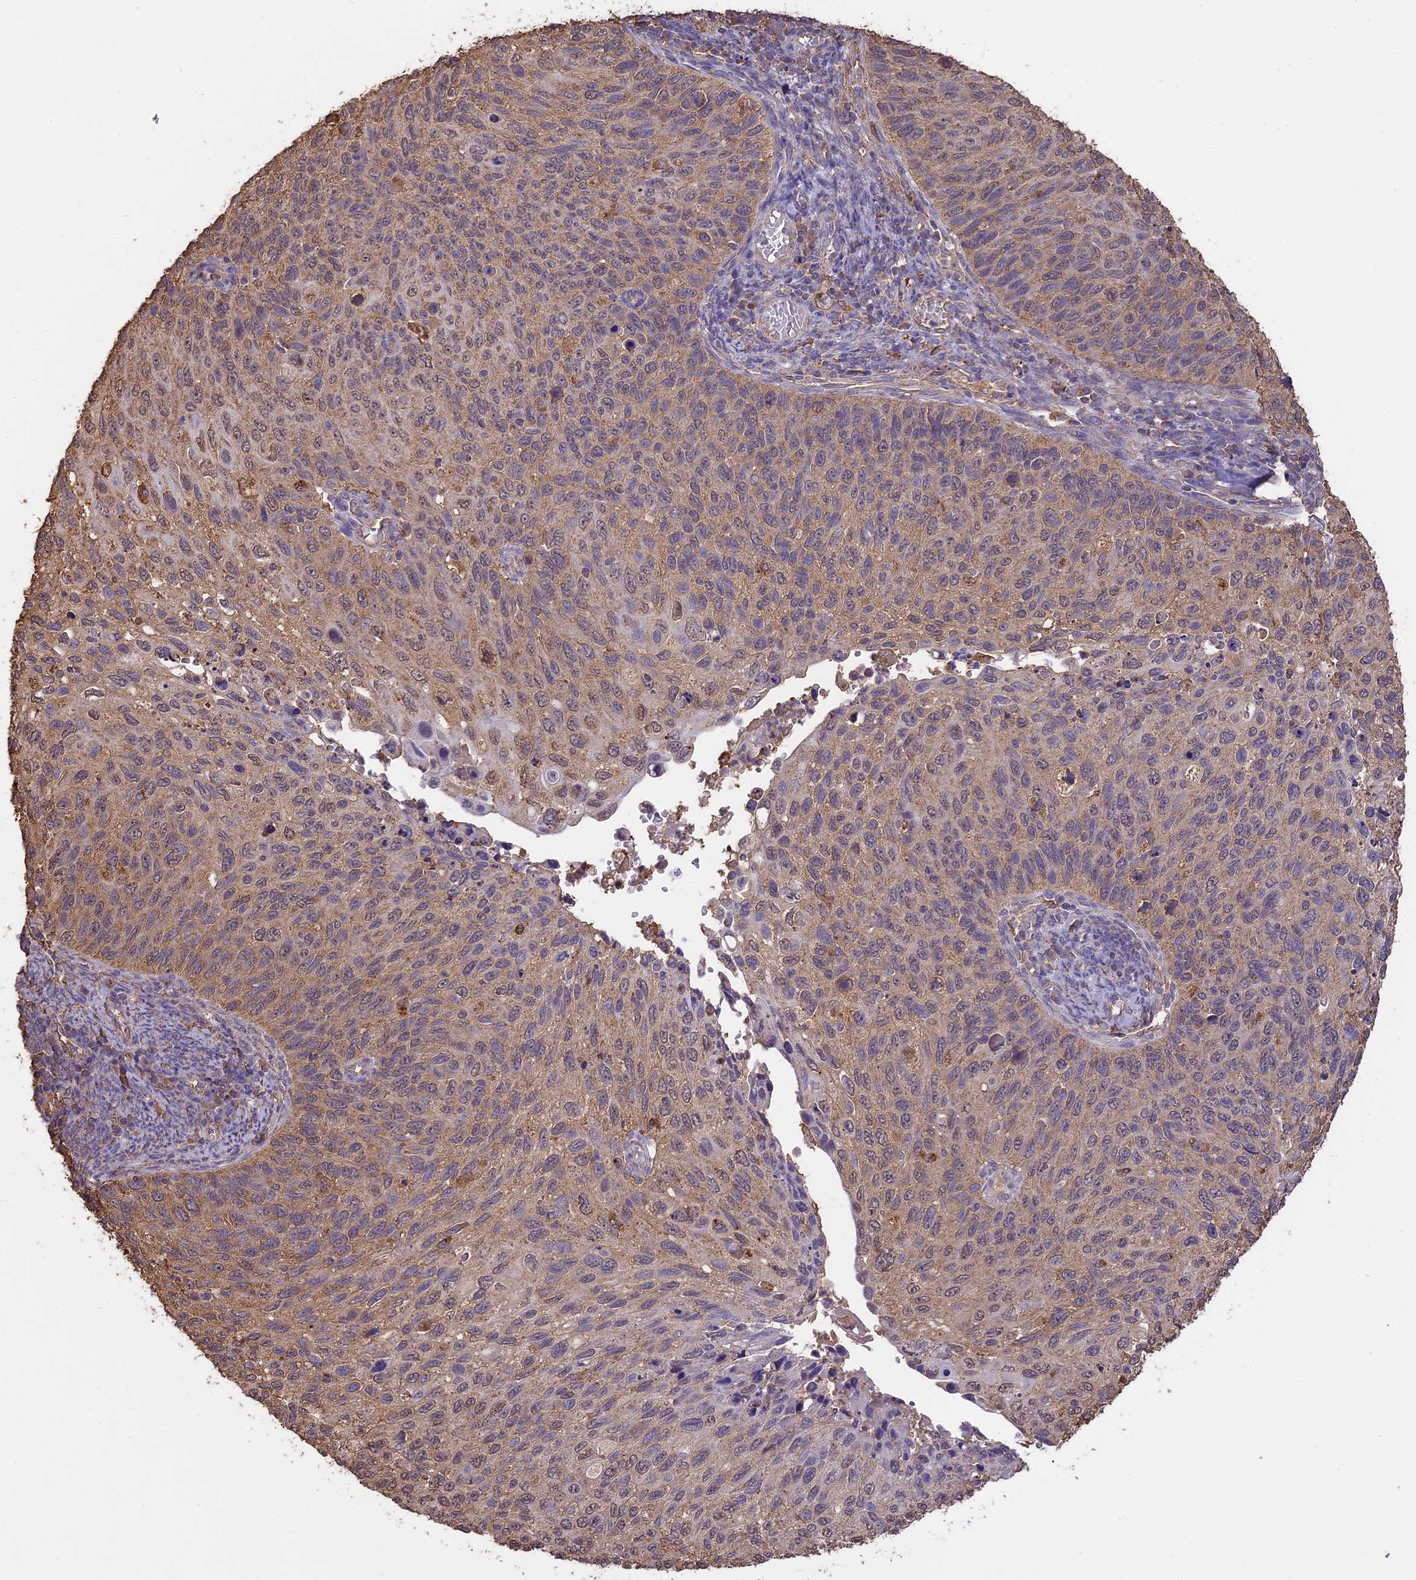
{"staining": {"intensity": "weak", "quantity": ">75%", "location": "cytoplasmic/membranous,nuclear"}, "tissue": "cervical cancer", "cell_type": "Tumor cells", "image_type": "cancer", "snomed": [{"axis": "morphology", "description": "Squamous cell carcinoma, NOS"}, {"axis": "topography", "description": "Cervix"}], "caption": "Protein staining of cervical cancer (squamous cell carcinoma) tissue exhibits weak cytoplasmic/membranous and nuclear positivity in about >75% of tumor cells.", "gene": "ARHGAP19", "patient": {"sex": "female", "age": 70}}